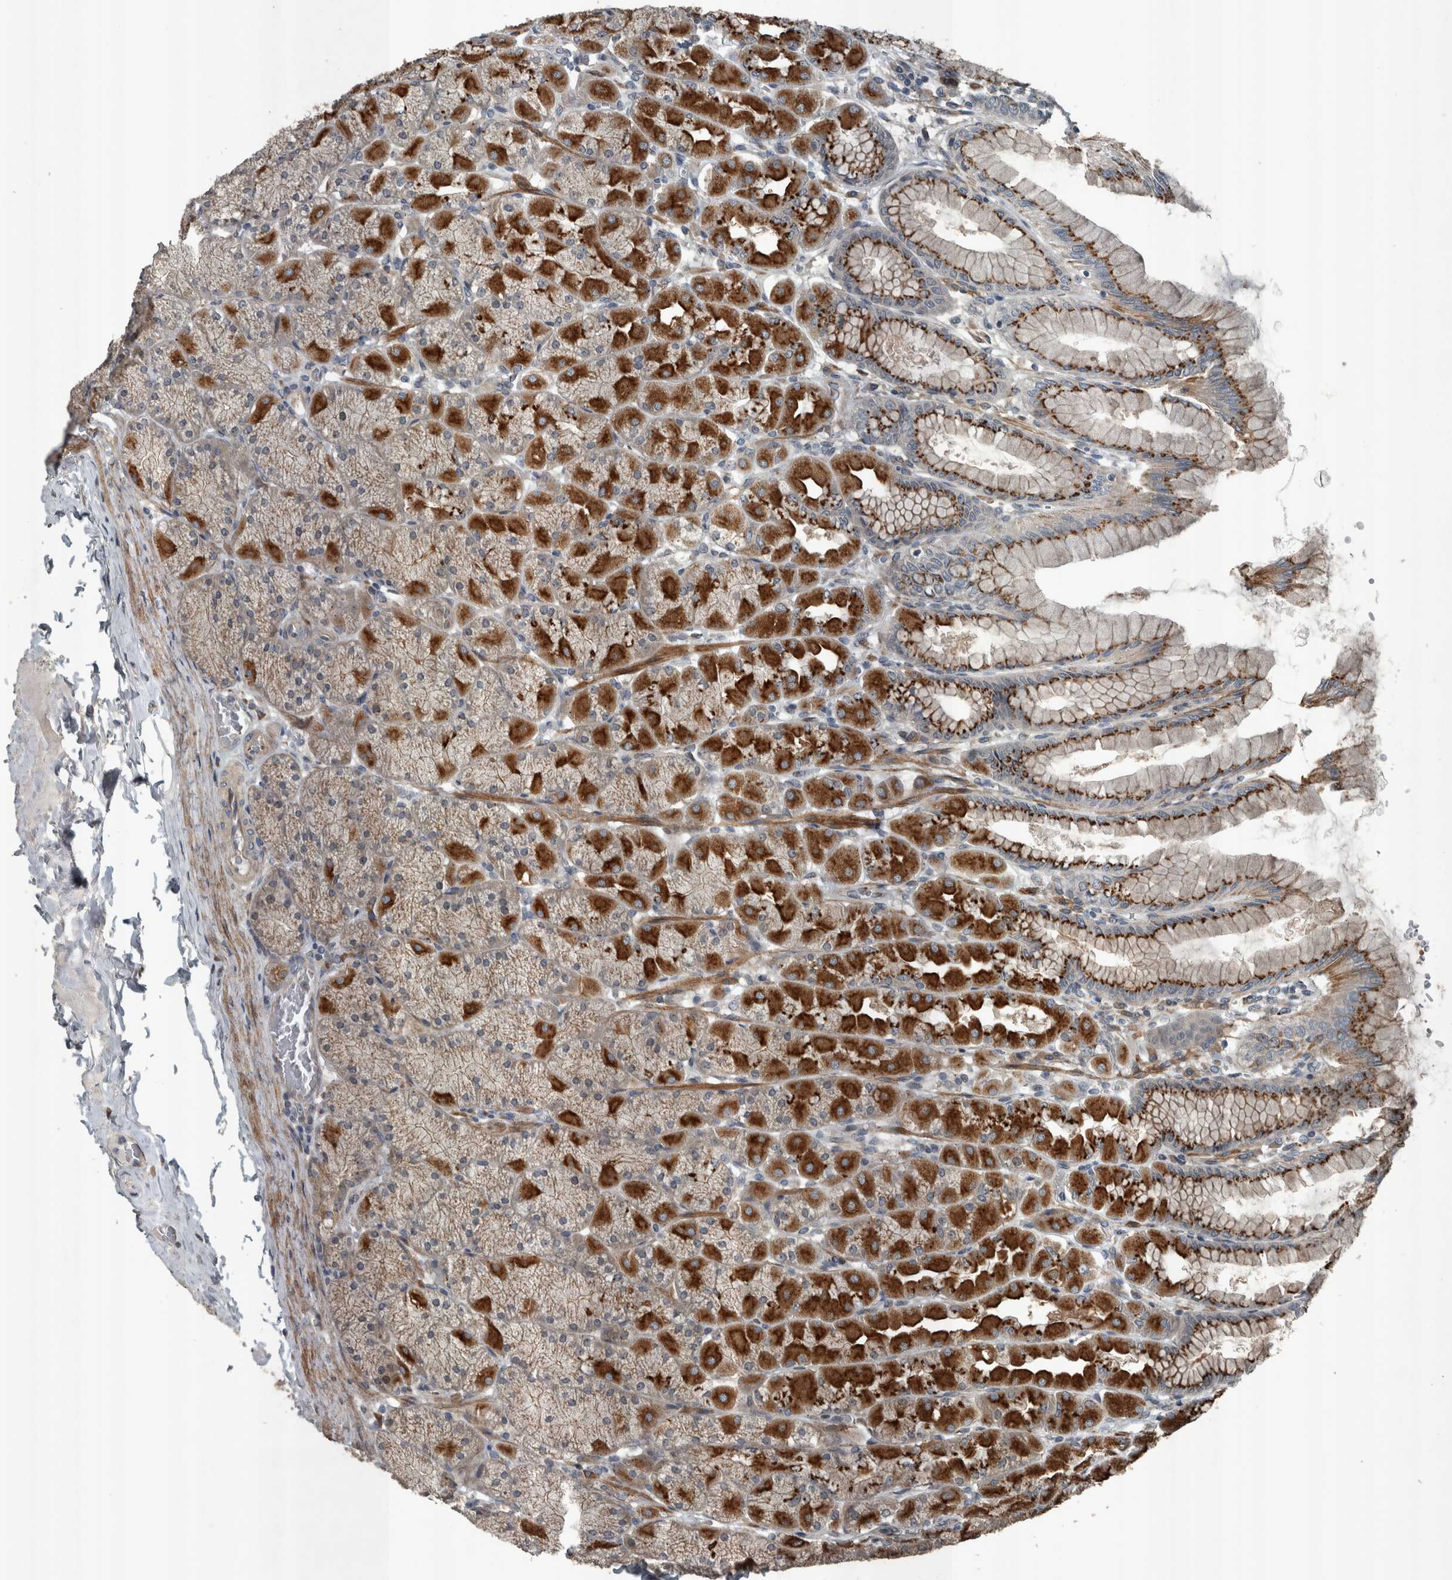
{"staining": {"intensity": "strong", "quantity": ">75%", "location": "cytoplasmic/membranous"}, "tissue": "stomach", "cell_type": "Glandular cells", "image_type": "normal", "snomed": [{"axis": "morphology", "description": "Normal tissue, NOS"}, {"axis": "topography", "description": "Stomach, upper"}], "caption": "Immunohistochemical staining of unremarkable human stomach demonstrates >75% levels of strong cytoplasmic/membranous protein staining in about >75% of glandular cells. (brown staining indicates protein expression, while blue staining denotes nuclei).", "gene": "ZNF345", "patient": {"sex": "female", "age": 56}}